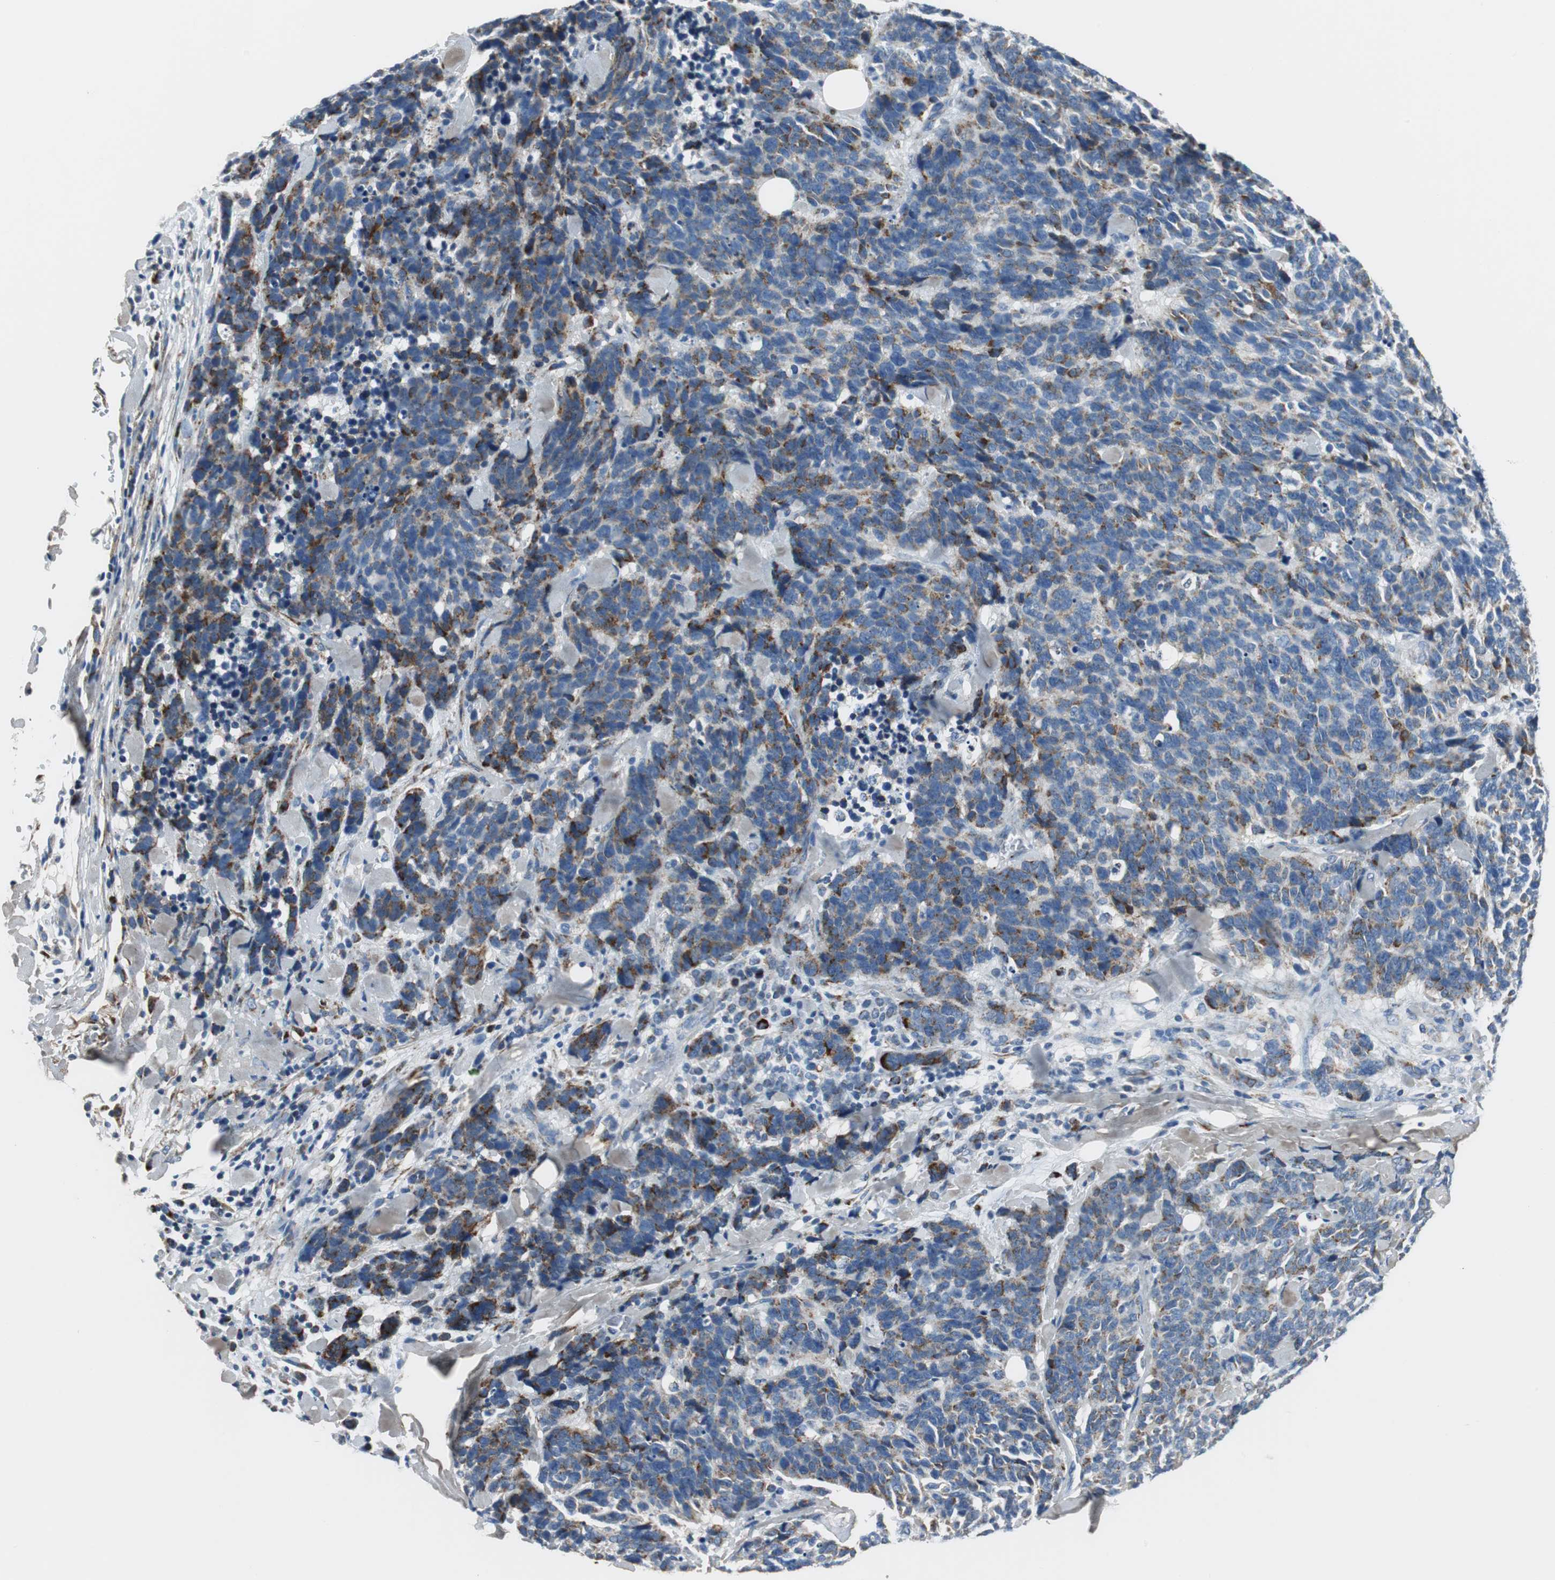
{"staining": {"intensity": "strong", "quantity": "25%-75%", "location": "cytoplasmic/membranous"}, "tissue": "lung cancer", "cell_type": "Tumor cells", "image_type": "cancer", "snomed": [{"axis": "morphology", "description": "Neoplasm, malignant, NOS"}, {"axis": "topography", "description": "Lung"}], "caption": "DAB immunohistochemical staining of neoplasm (malignant) (lung) displays strong cytoplasmic/membranous protein positivity in about 25%-75% of tumor cells.", "gene": "C1QTNF7", "patient": {"sex": "female", "age": 58}}